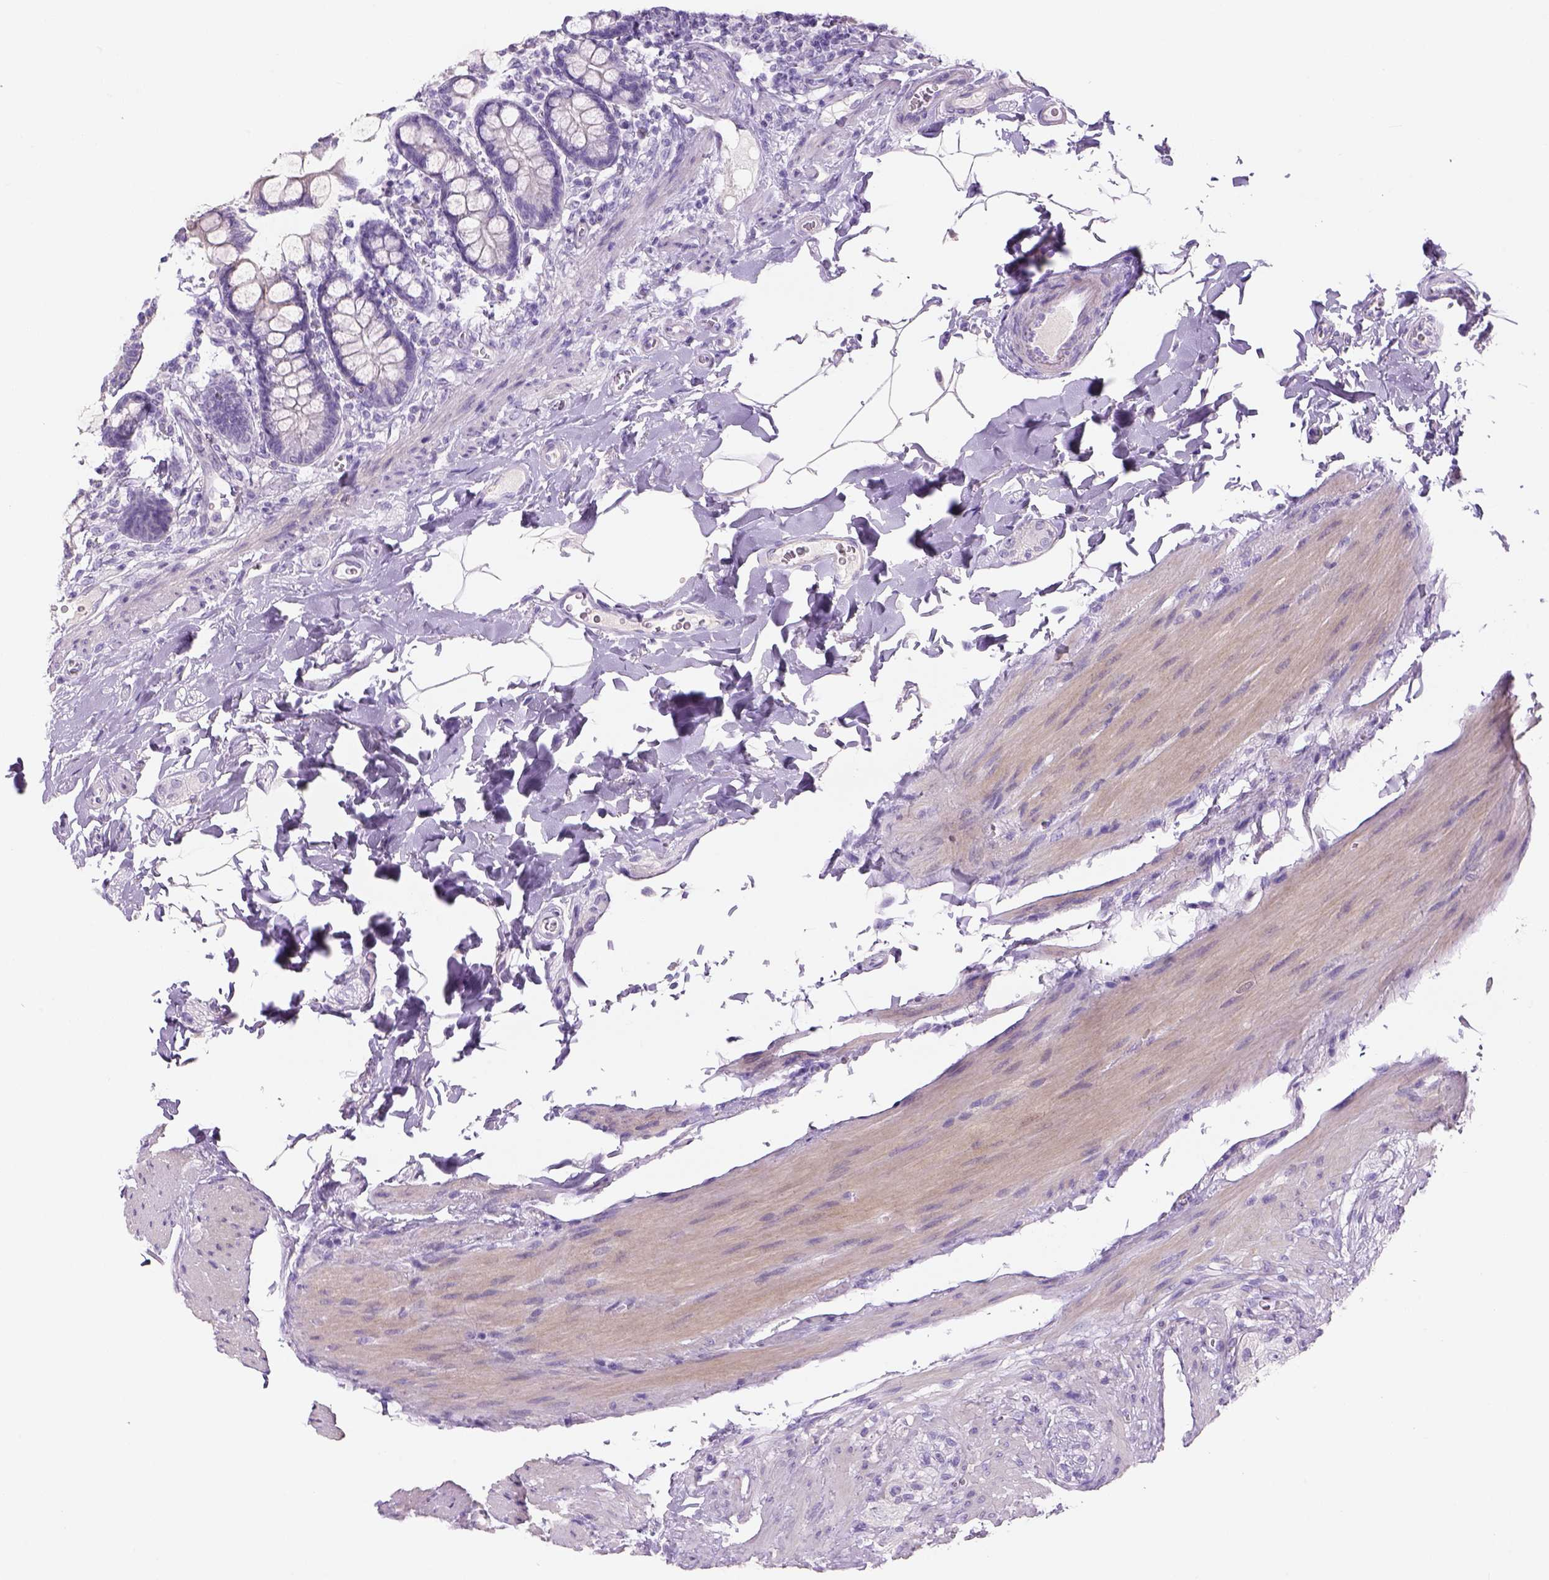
{"staining": {"intensity": "negative", "quantity": "none", "location": "none"}, "tissue": "small intestine", "cell_type": "Glandular cells", "image_type": "normal", "snomed": [{"axis": "morphology", "description": "Normal tissue, NOS"}, {"axis": "topography", "description": "Small intestine"}], "caption": "This image is of benign small intestine stained with IHC to label a protein in brown with the nuclei are counter-stained blue. There is no positivity in glandular cells. (Immunohistochemistry (ihc), brightfield microscopy, high magnification).", "gene": "TENM4", "patient": {"sex": "female", "age": 56}}